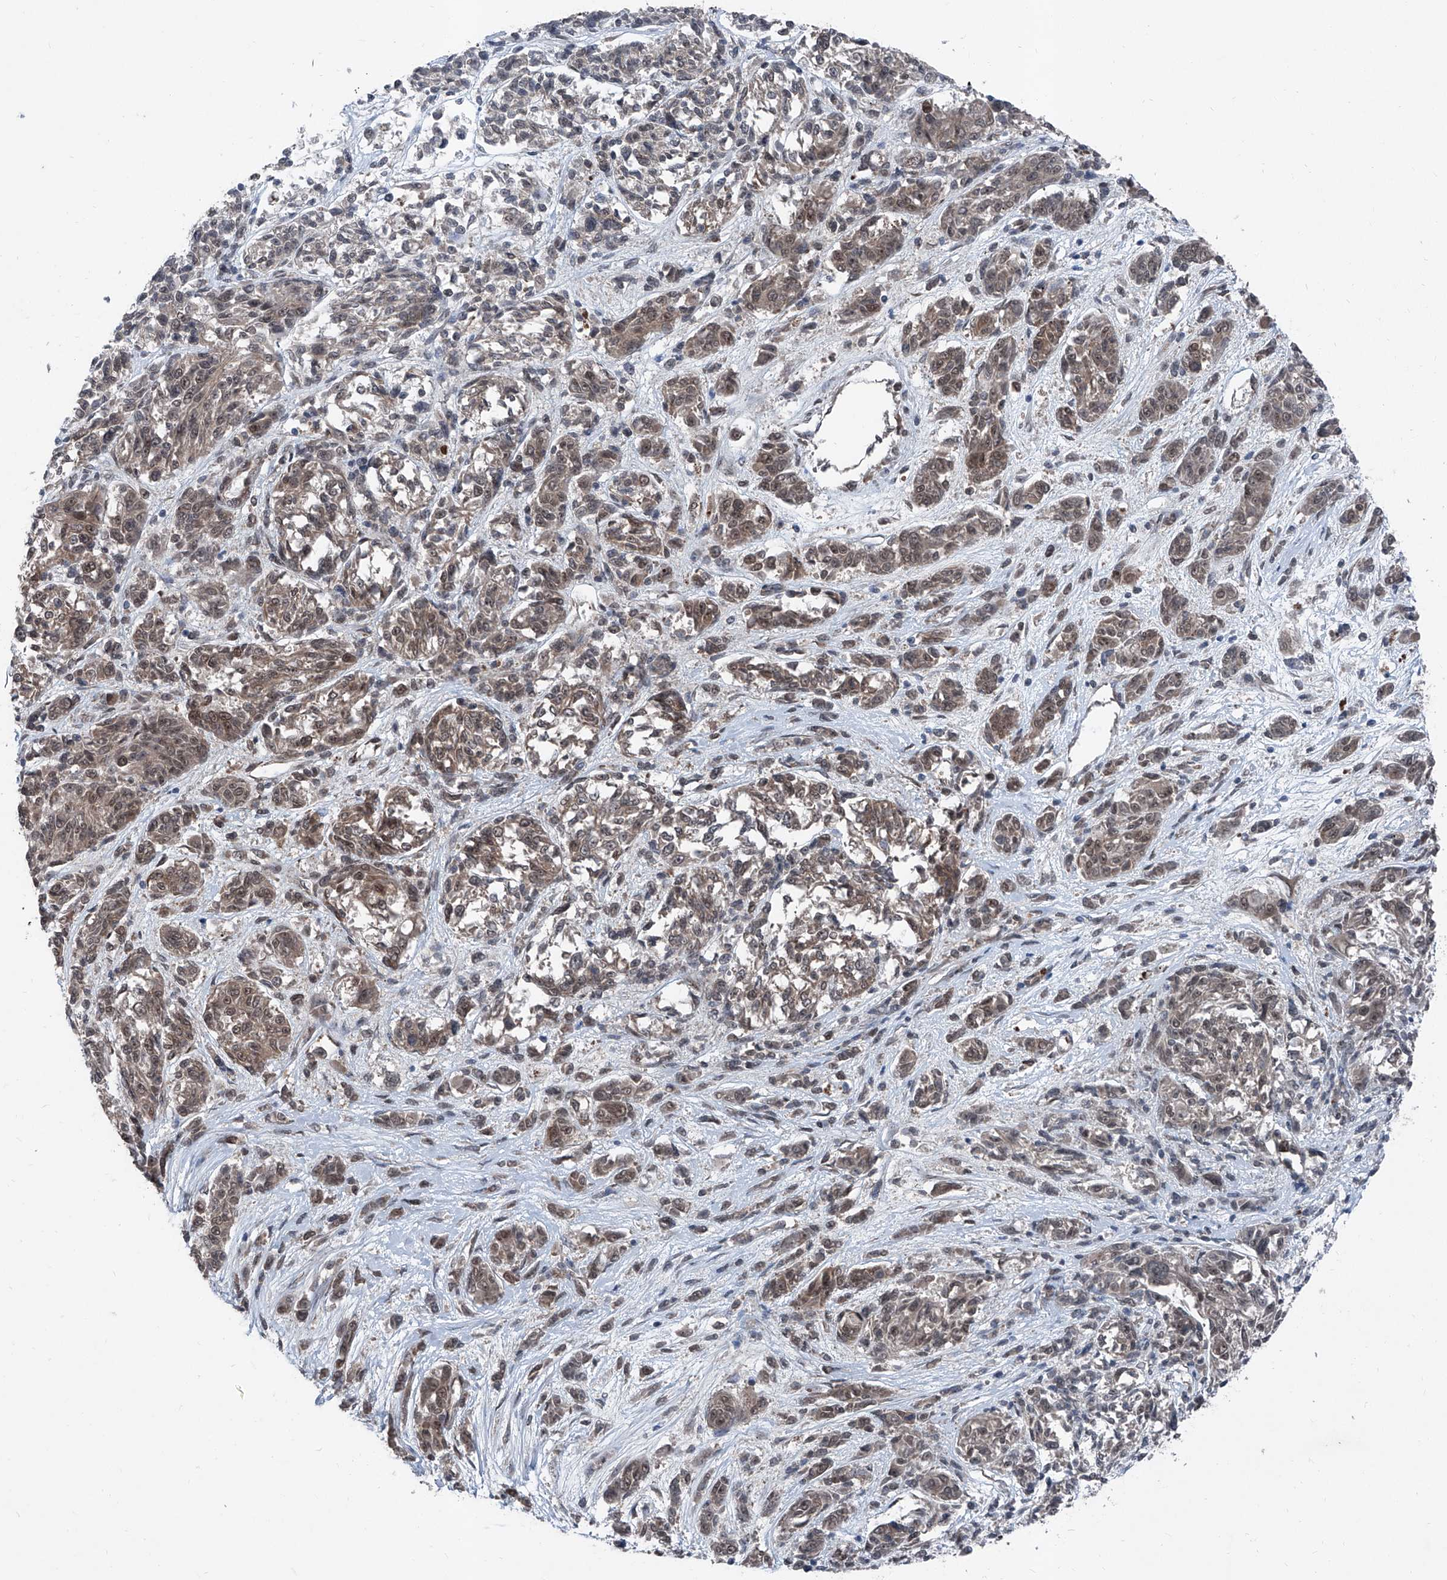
{"staining": {"intensity": "weak", "quantity": ">75%", "location": "cytoplasmic/membranous,nuclear"}, "tissue": "melanoma", "cell_type": "Tumor cells", "image_type": "cancer", "snomed": [{"axis": "morphology", "description": "Malignant melanoma, NOS"}, {"axis": "topography", "description": "Skin"}], "caption": "Tumor cells reveal weak cytoplasmic/membranous and nuclear positivity in approximately >75% of cells in malignant melanoma. (brown staining indicates protein expression, while blue staining denotes nuclei).", "gene": "COA7", "patient": {"sex": "male", "age": 53}}